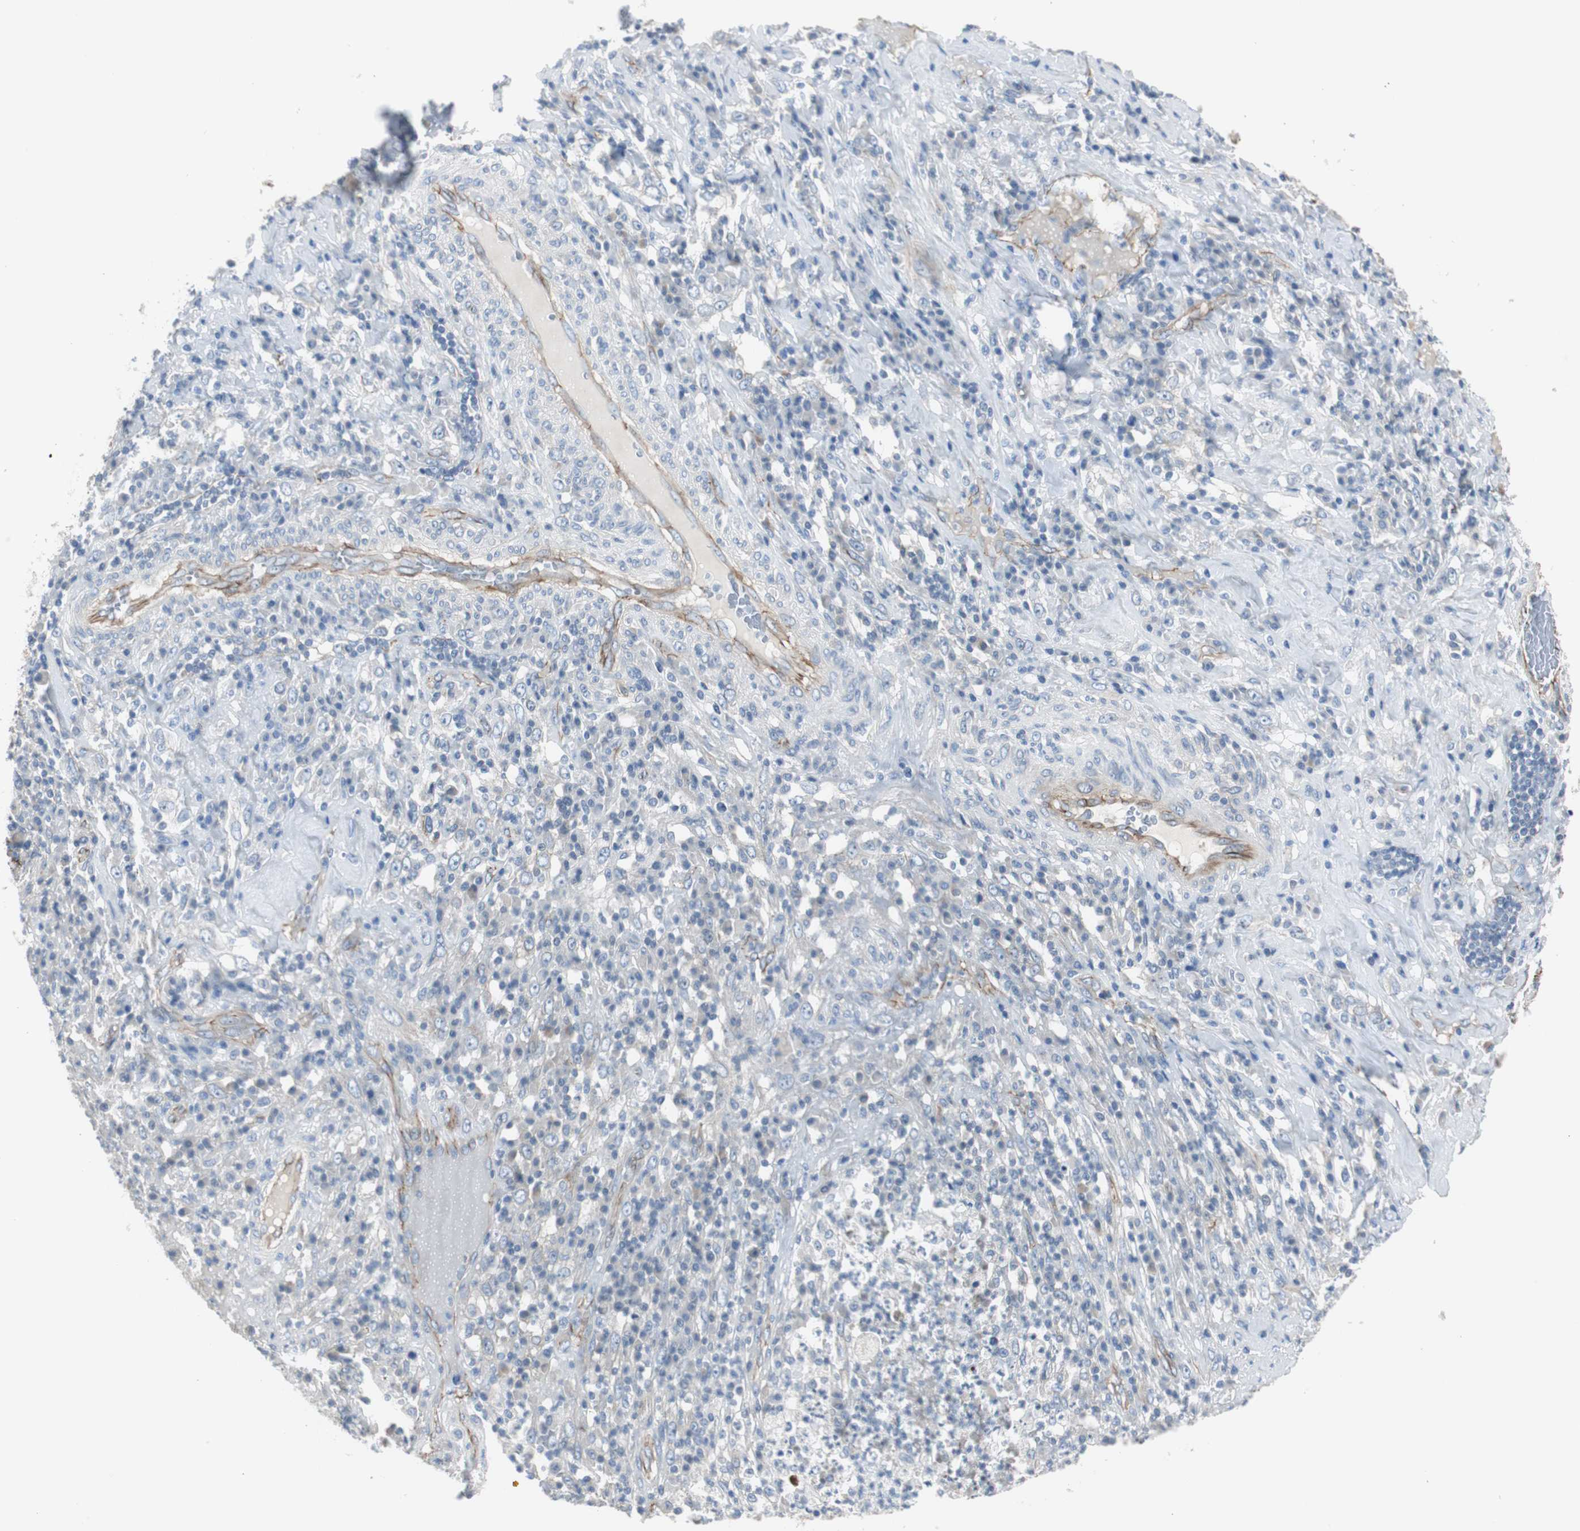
{"staining": {"intensity": "negative", "quantity": "none", "location": "none"}, "tissue": "testis cancer", "cell_type": "Tumor cells", "image_type": "cancer", "snomed": [{"axis": "morphology", "description": "Necrosis, NOS"}, {"axis": "morphology", "description": "Carcinoma, Embryonal, NOS"}, {"axis": "topography", "description": "Testis"}], "caption": "Immunohistochemistry (IHC) image of neoplastic tissue: embryonal carcinoma (testis) stained with DAB (3,3'-diaminobenzidine) displays no significant protein staining in tumor cells. The staining is performed using DAB (3,3'-diaminobenzidine) brown chromogen with nuclei counter-stained in using hematoxylin.", "gene": "STXBP4", "patient": {"sex": "male", "age": 19}}